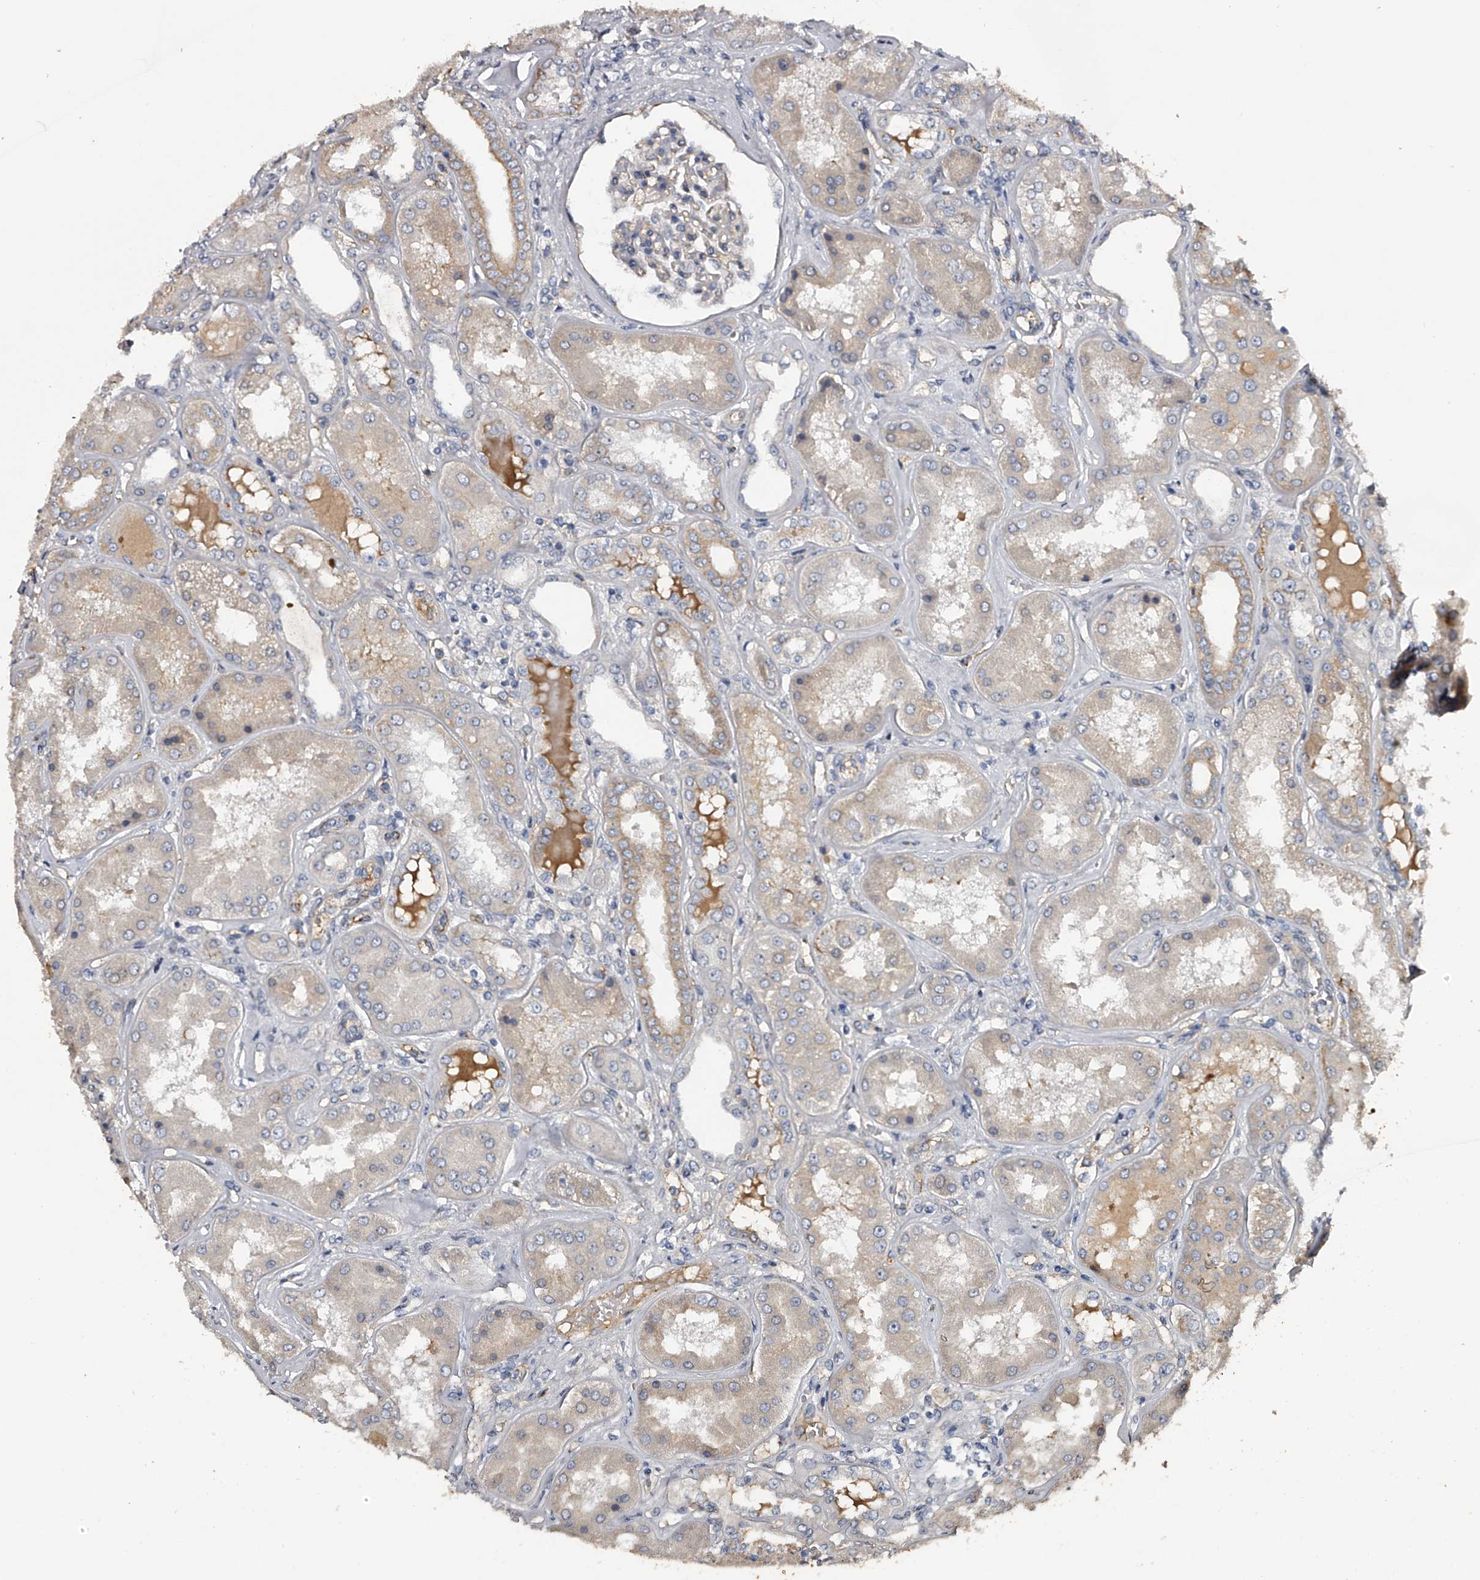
{"staining": {"intensity": "weak", "quantity": "<25%", "location": "cytoplasmic/membranous"}, "tissue": "kidney", "cell_type": "Cells in glomeruli", "image_type": "normal", "snomed": [{"axis": "morphology", "description": "Normal tissue, NOS"}, {"axis": "topography", "description": "Kidney"}], "caption": "This is an immunohistochemistry (IHC) image of normal human kidney. There is no staining in cells in glomeruli.", "gene": "MDN1", "patient": {"sex": "female", "age": 56}}